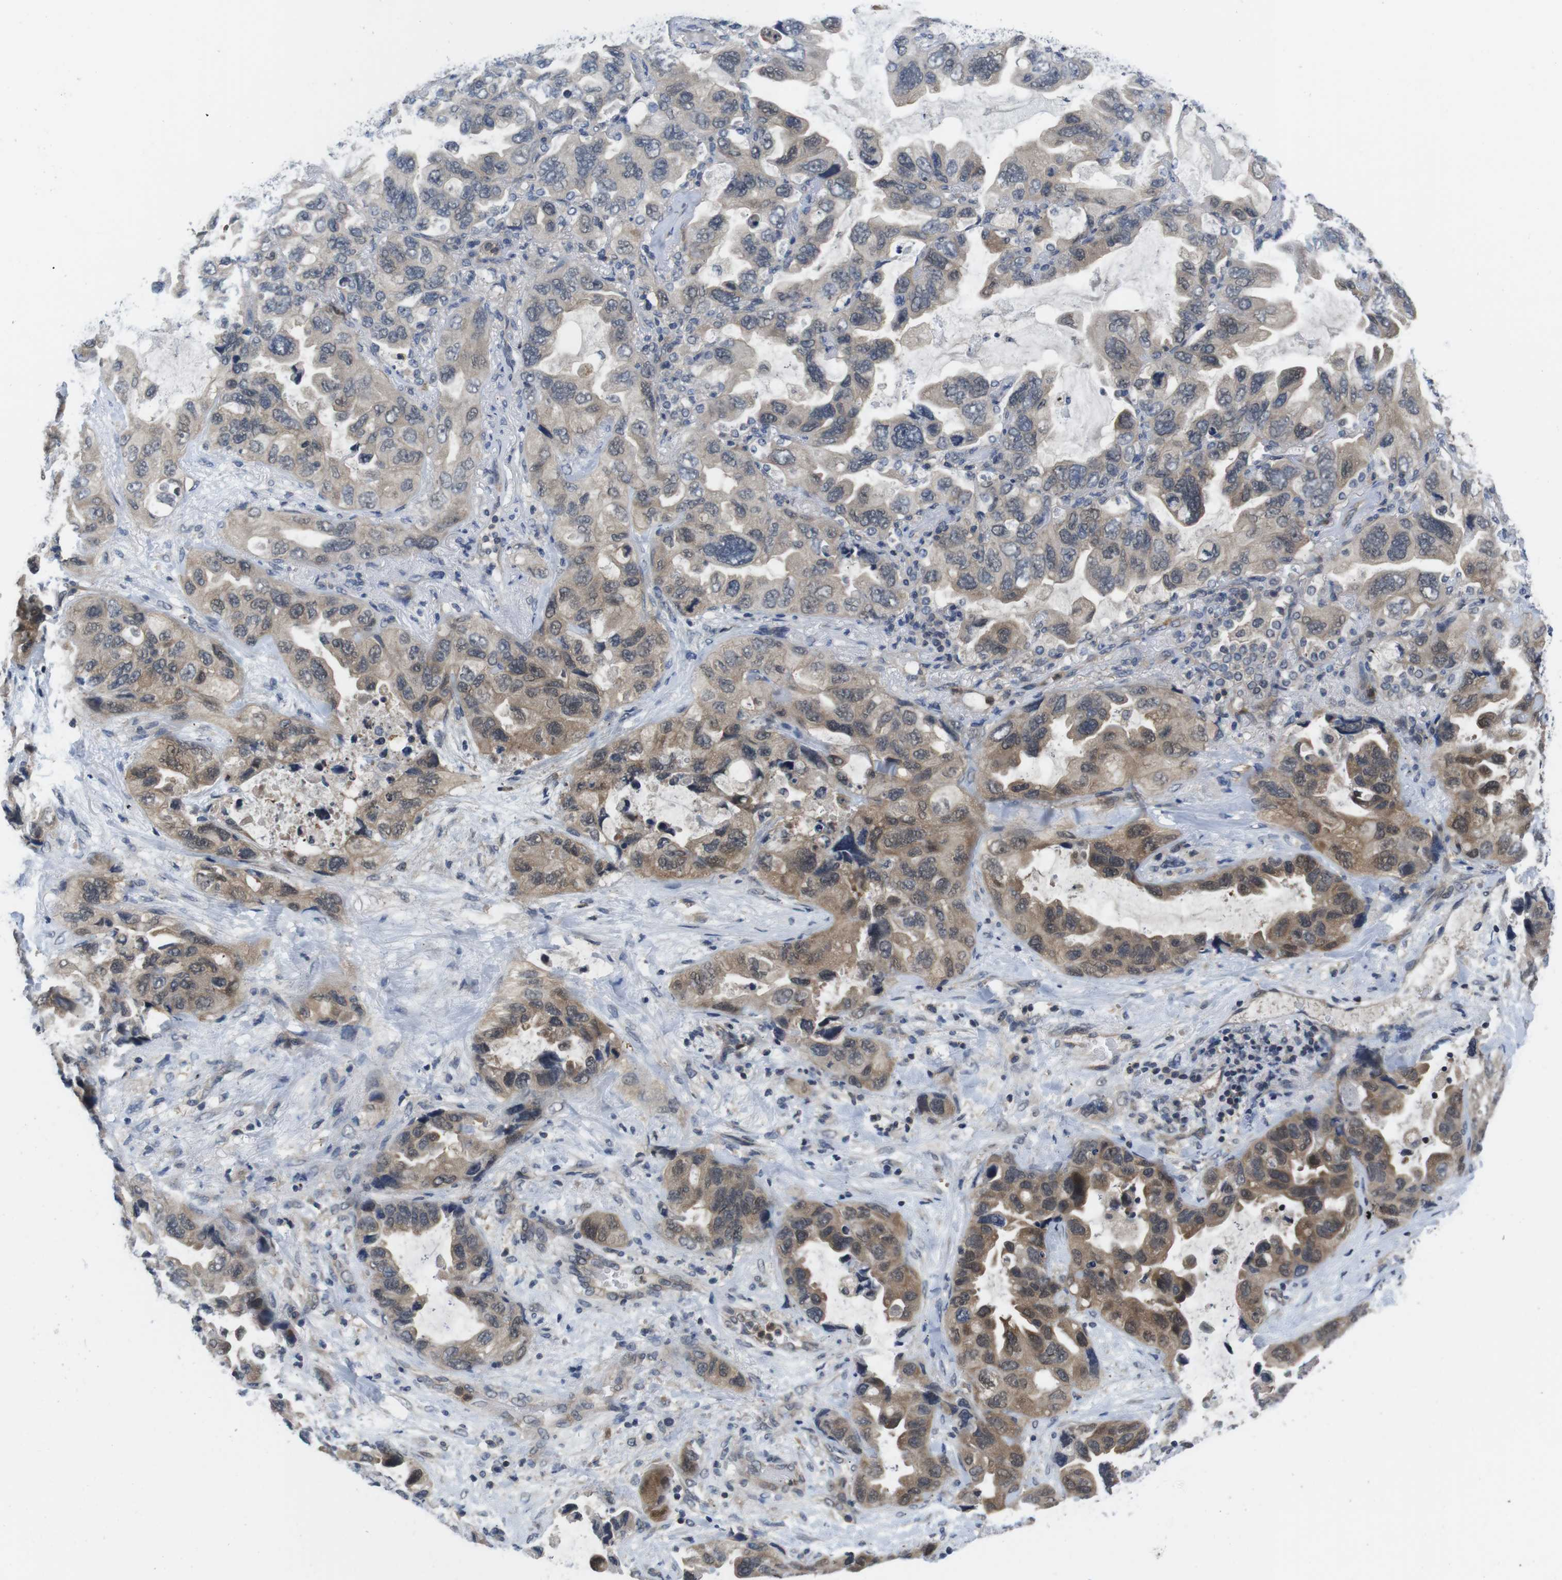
{"staining": {"intensity": "weak", "quantity": ">75%", "location": "cytoplasmic/membranous"}, "tissue": "lung cancer", "cell_type": "Tumor cells", "image_type": "cancer", "snomed": [{"axis": "morphology", "description": "Squamous cell carcinoma, NOS"}, {"axis": "topography", "description": "Lung"}], "caption": "A histopathology image of human lung cancer (squamous cell carcinoma) stained for a protein demonstrates weak cytoplasmic/membranous brown staining in tumor cells.", "gene": "FADD", "patient": {"sex": "female", "age": 73}}